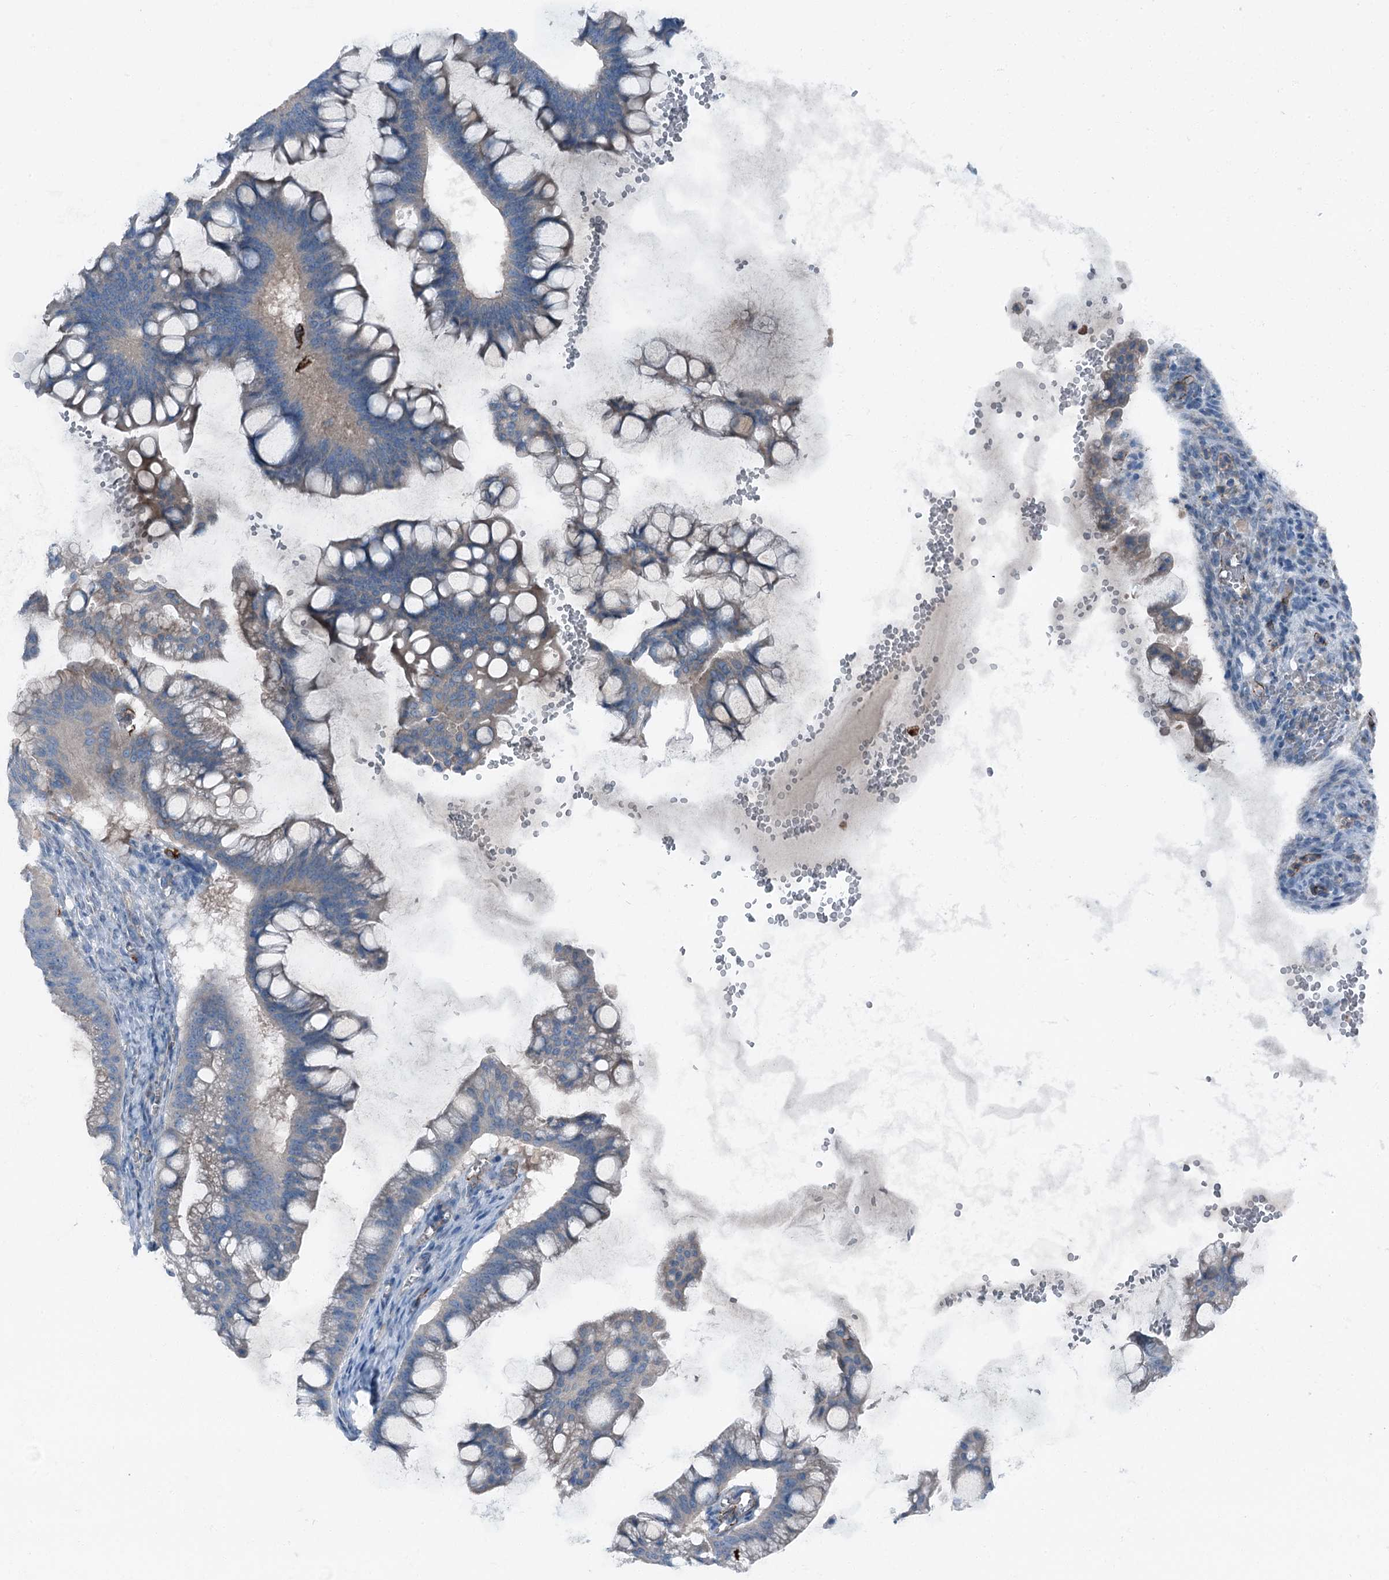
{"staining": {"intensity": "weak", "quantity": "<25%", "location": "cytoplasmic/membranous"}, "tissue": "ovarian cancer", "cell_type": "Tumor cells", "image_type": "cancer", "snomed": [{"axis": "morphology", "description": "Cystadenocarcinoma, mucinous, NOS"}, {"axis": "topography", "description": "Ovary"}], "caption": "Immunohistochemistry (IHC) of ovarian cancer displays no expression in tumor cells. (Stains: DAB (3,3'-diaminobenzidine) IHC with hematoxylin counter stain, Microscopy: brightfield microscopy at high magnification).", "gene": "AXL", "patient": {"sex": "female", "age": 73}}